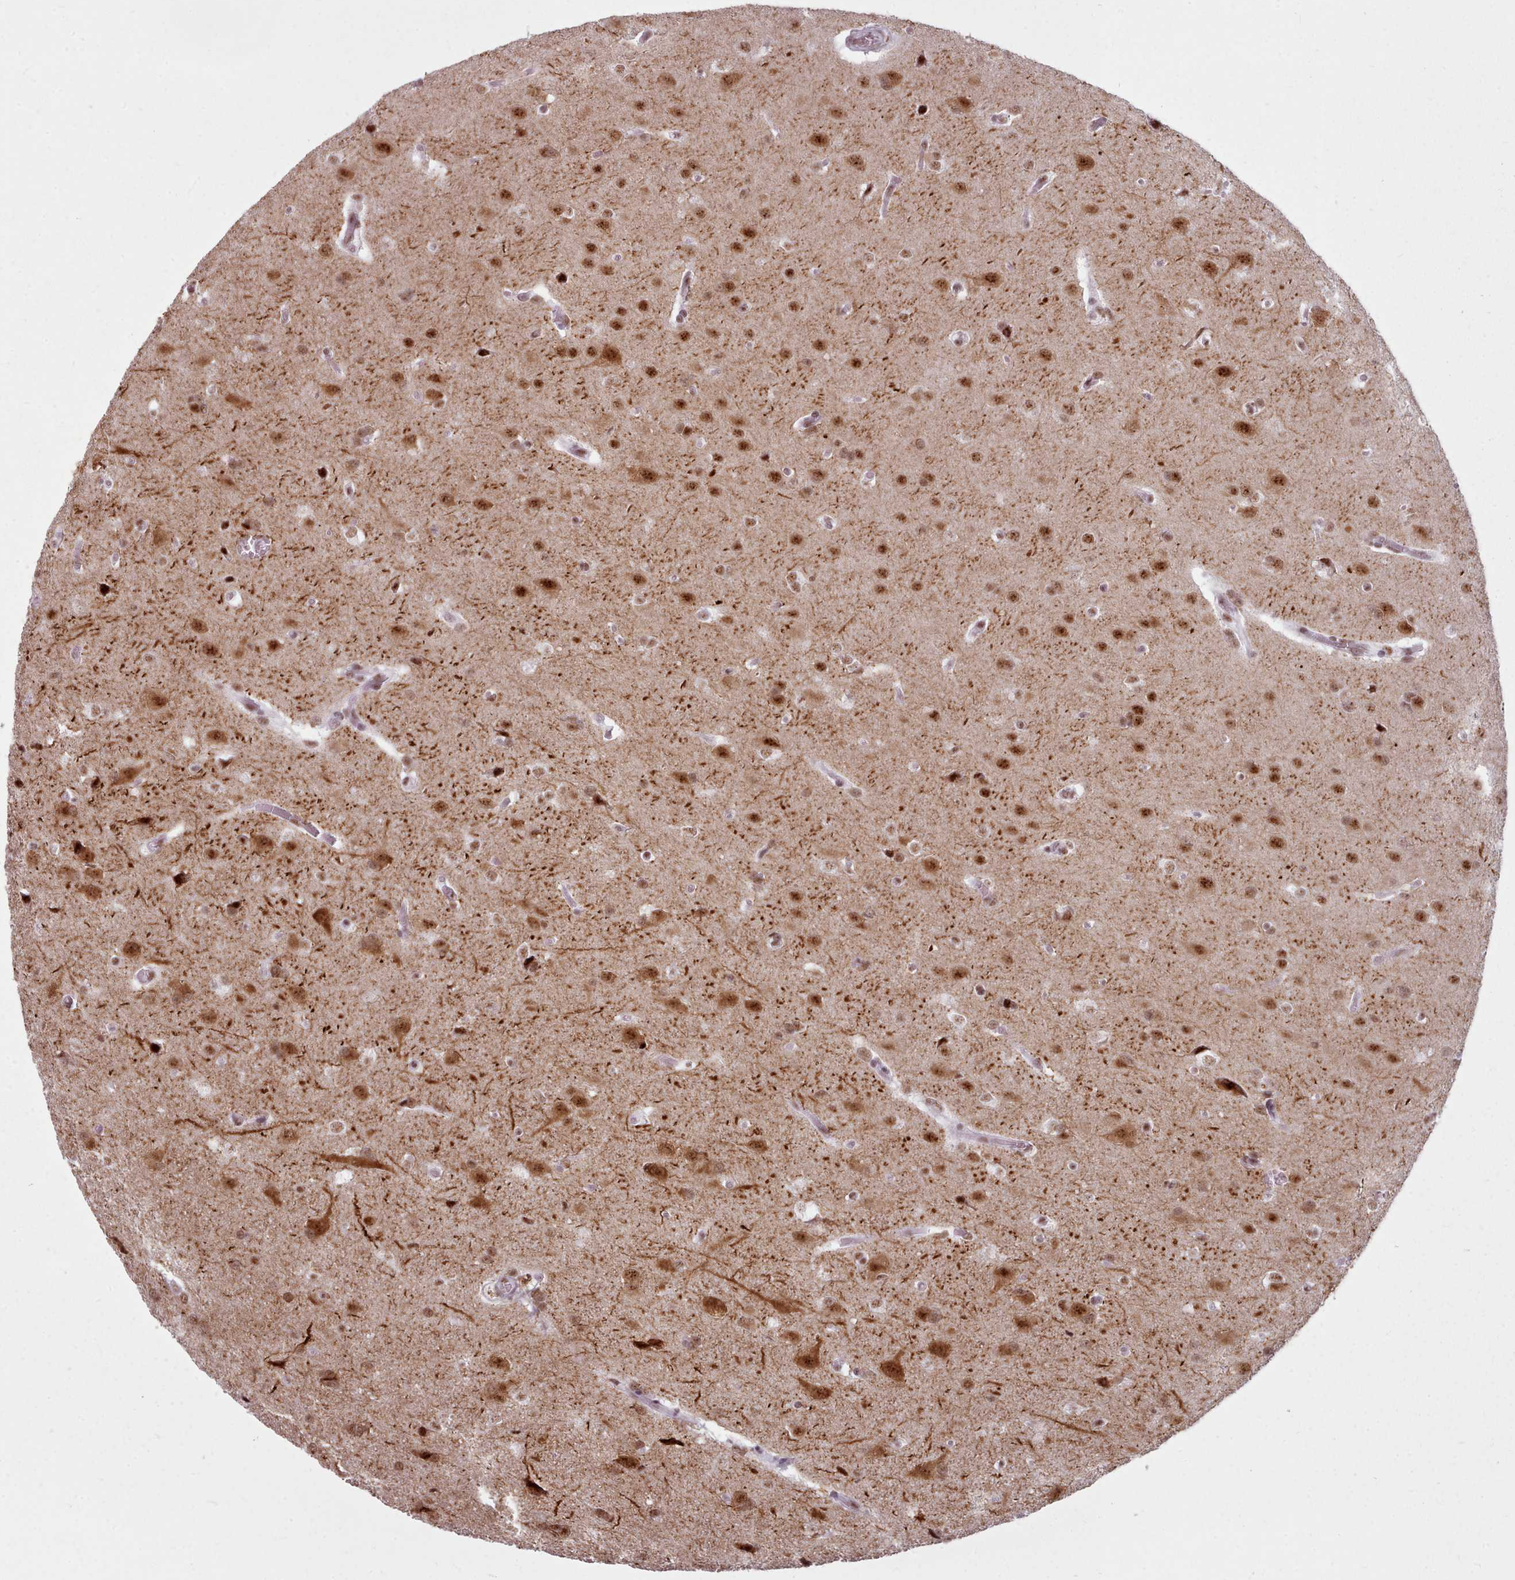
{"staining": {"intensity": "strong", "quantity": ">75%", "location": "nuclear"}, "tissue": "glioma", "cell_type": "Tumor cells", "image_type": "cancer", "snomed": [{"axis": "morphology", "description": "Glioma, malignant, Low grade"}, {"axis": "topography", "description": "Brain"}], "caption": "Tumor cells show strong nuclear expression in about >75% of cells in glioma. (Brightfield microscopy of DAB IHC at high magnification).", "gene": "SRRM1", "patient": {"sex": "female", "age": 32}}